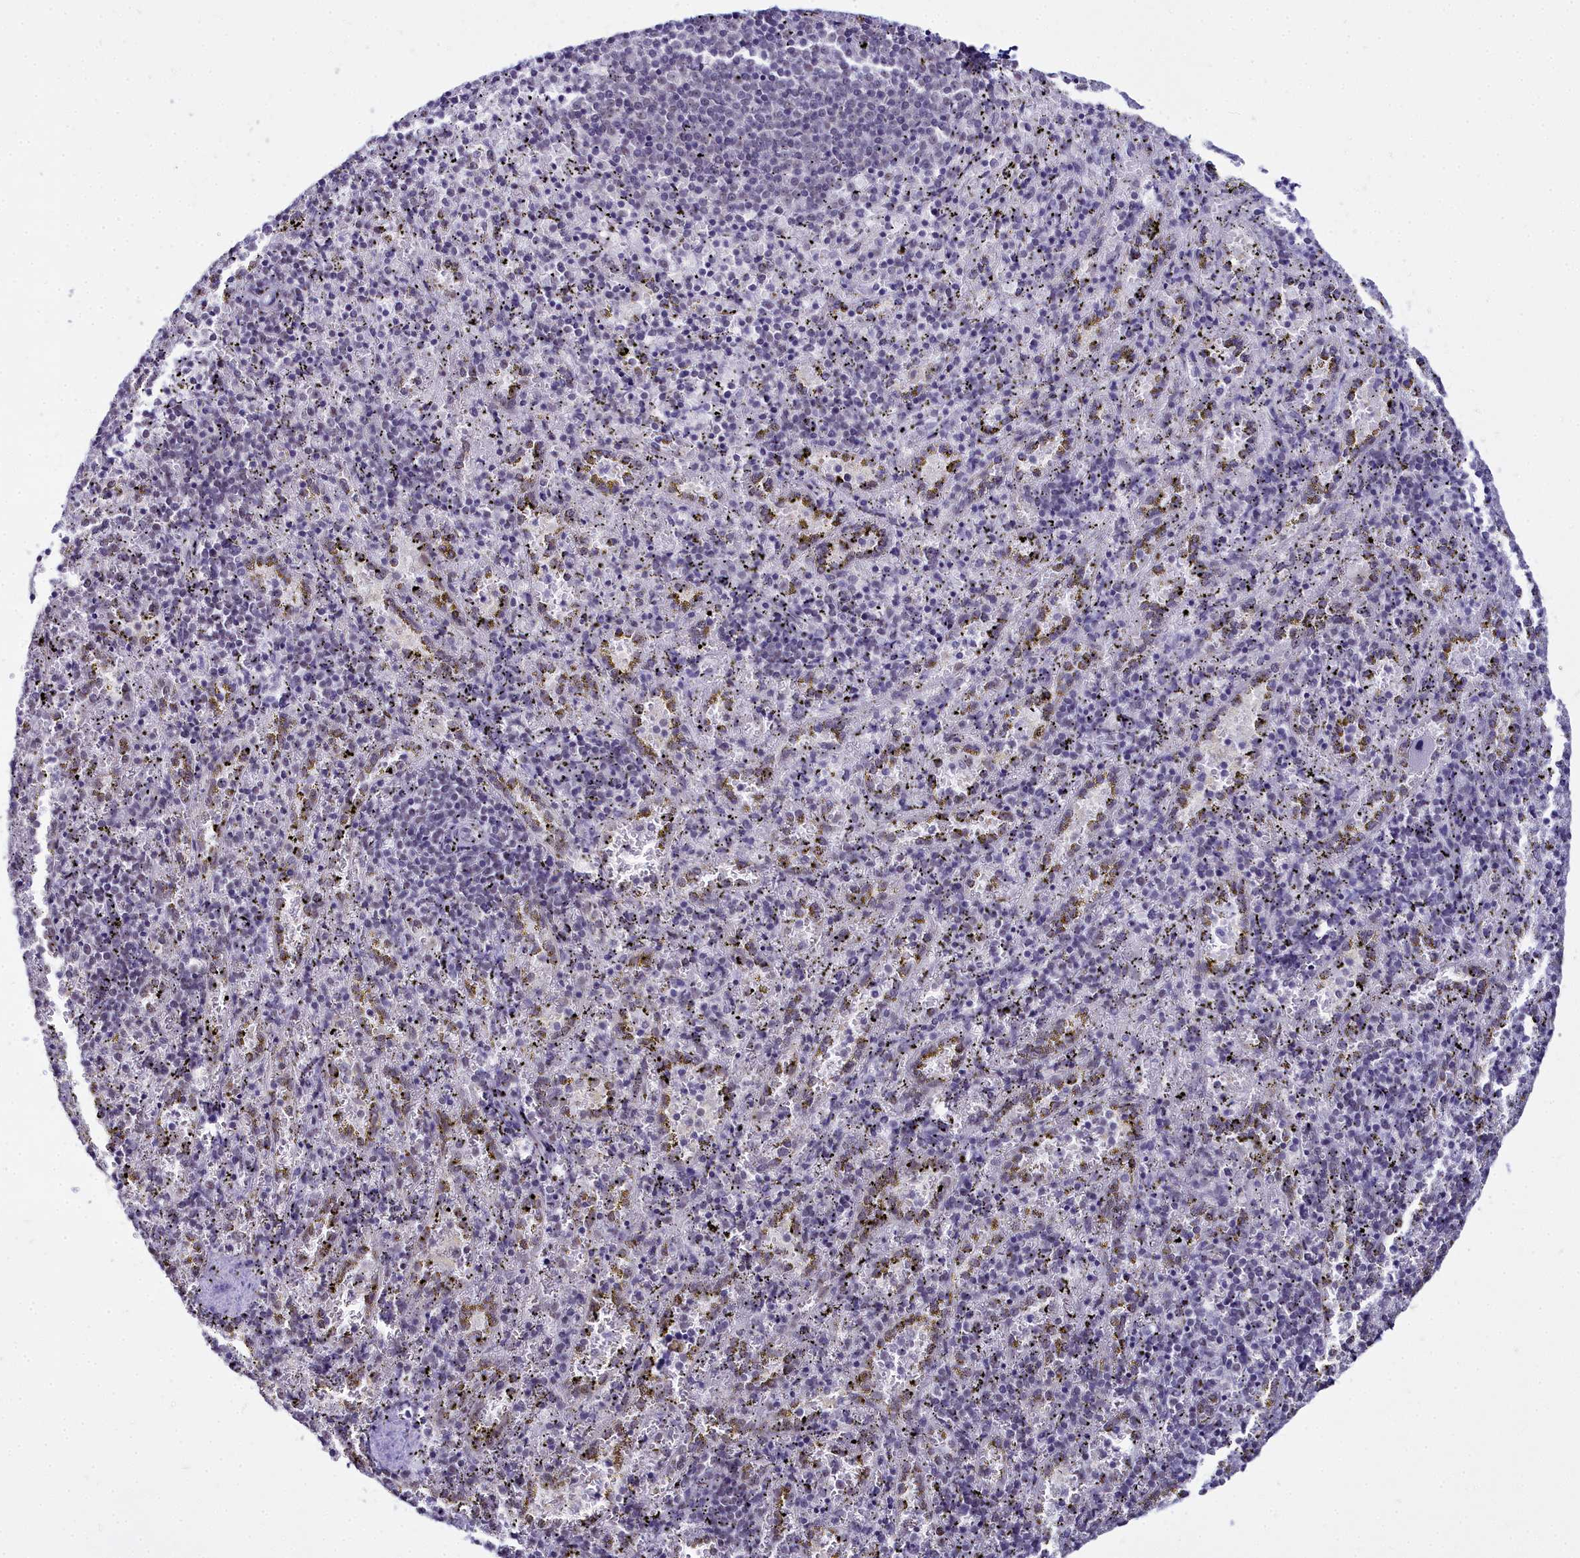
{"staining": {"intensity": "negative", "quantity": "none", "location": "none"}, "tissue": "spleen", "cell_type": "Cells in red pulp", "image_type": "normal", "snomed": [{"axis": "morphology", "description": "Normal tissue, NOS"}, {"axis": "topography", "description": "Spleen"}], "caption": "A high-resolution photomicrograph shows immunohistochemistry (IHC) staining of unremarkable spleen, which exhibits no significant positivity in cells in red pulp.", "gene": "RBM12", "patient": {"sex": "male", "age": 11}}